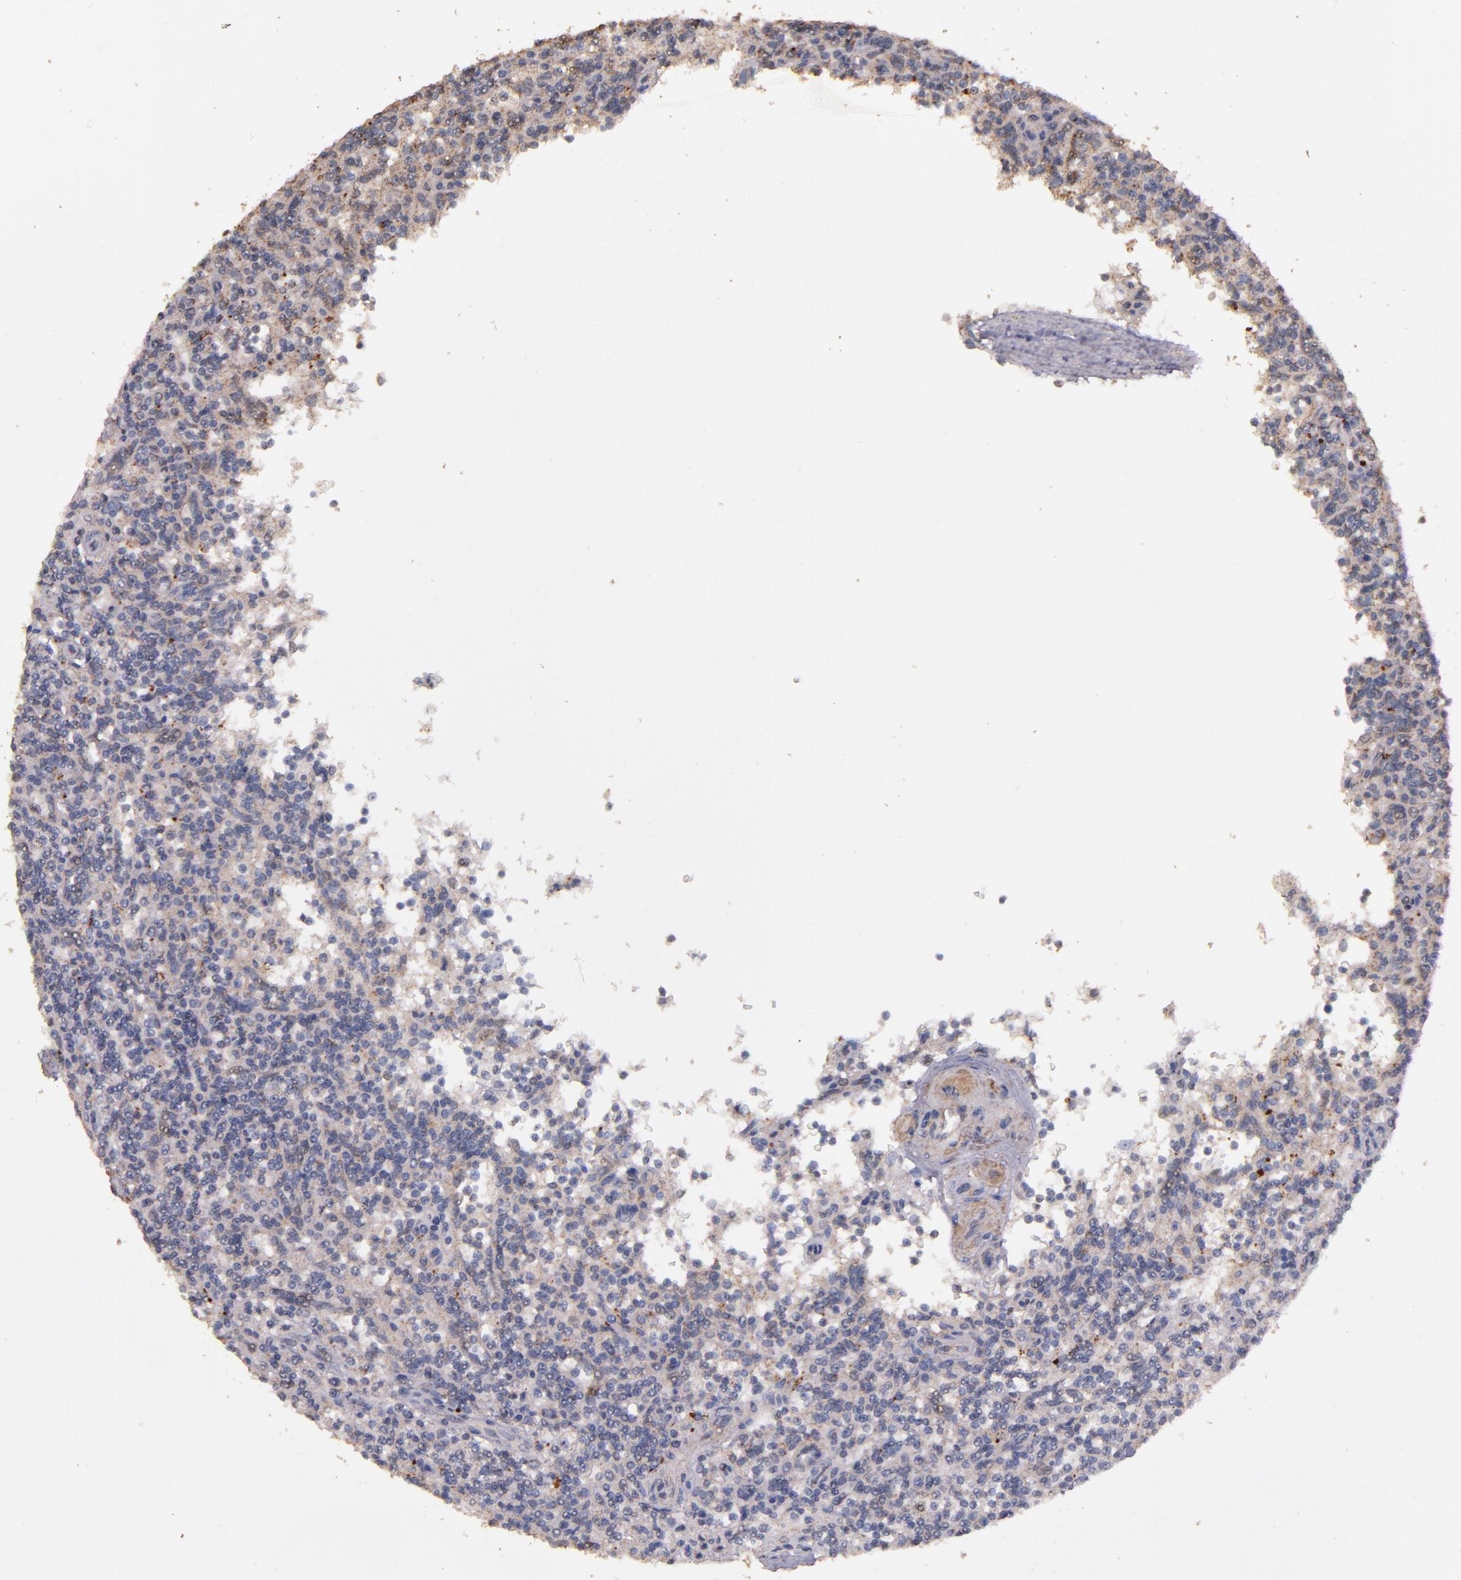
{"staining": {"intensity": "negative", "quantity": "none", "location": "none"}, "tissue": "lymphoma", "cell_type": "Tumor cells", "image_type": "cancer", "snomed": [{"axis": "morphology", "description": "Malignant lymphoma, non-Hodgkin's type, Low grade"}, {"axis": "topography", "description": "Spleen"}], "caption": "Tumor cells show no significant staining in lymphoma.", "gene": "HECTD1", "patient": {"sex": "male", "age": 73}}